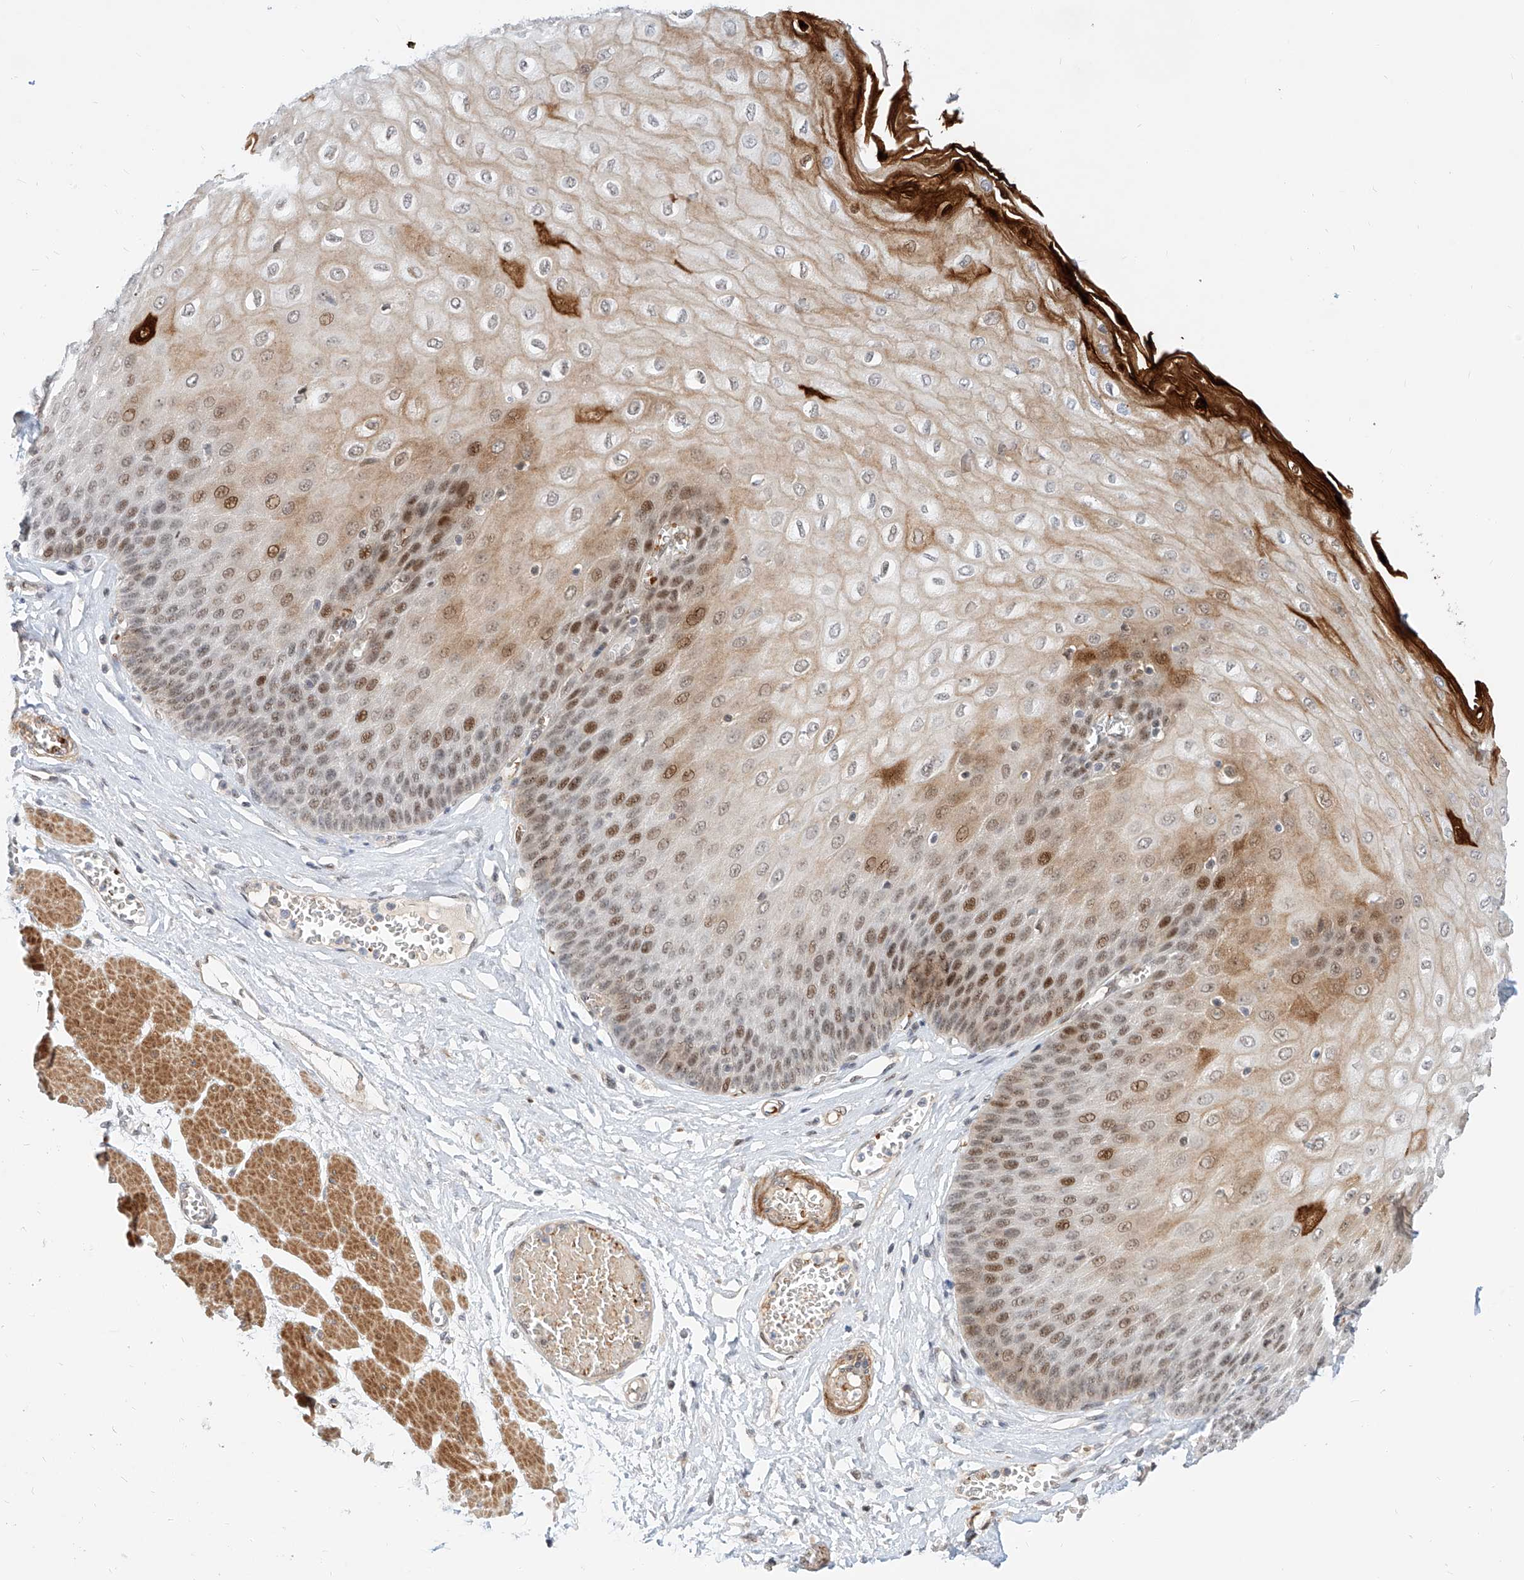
{"staining": {"intensity": "moderate", "quantity": ">75%", "location": "cytoplasmic/membranous,nuclear"}, "tissue": "esophagus", "cell_type": "Squamous epithelial cells", "image_type": "normal", "snomed": [{"axis": "morphology", "description": "Normal tissue, NOS"}, {"axis": "topography", "description": "Esophagus"}], "caption": "IHC staining of unremarkable esophagus, which displays medium levels of moderate cytoplasmic/membranous,nuclear positivity in about >75% of squamous epithelial cells indicating moderate cytoplasmic/membranous,nuclear protein positivity. The staining was performed using DAB (3,3'-diaminobenzidine) (brown) for protein detection and nuclei were counterstained in hematoxylin (blue).", "gene": "CBX8", "patient": {"sex": "male", "age": 60}}